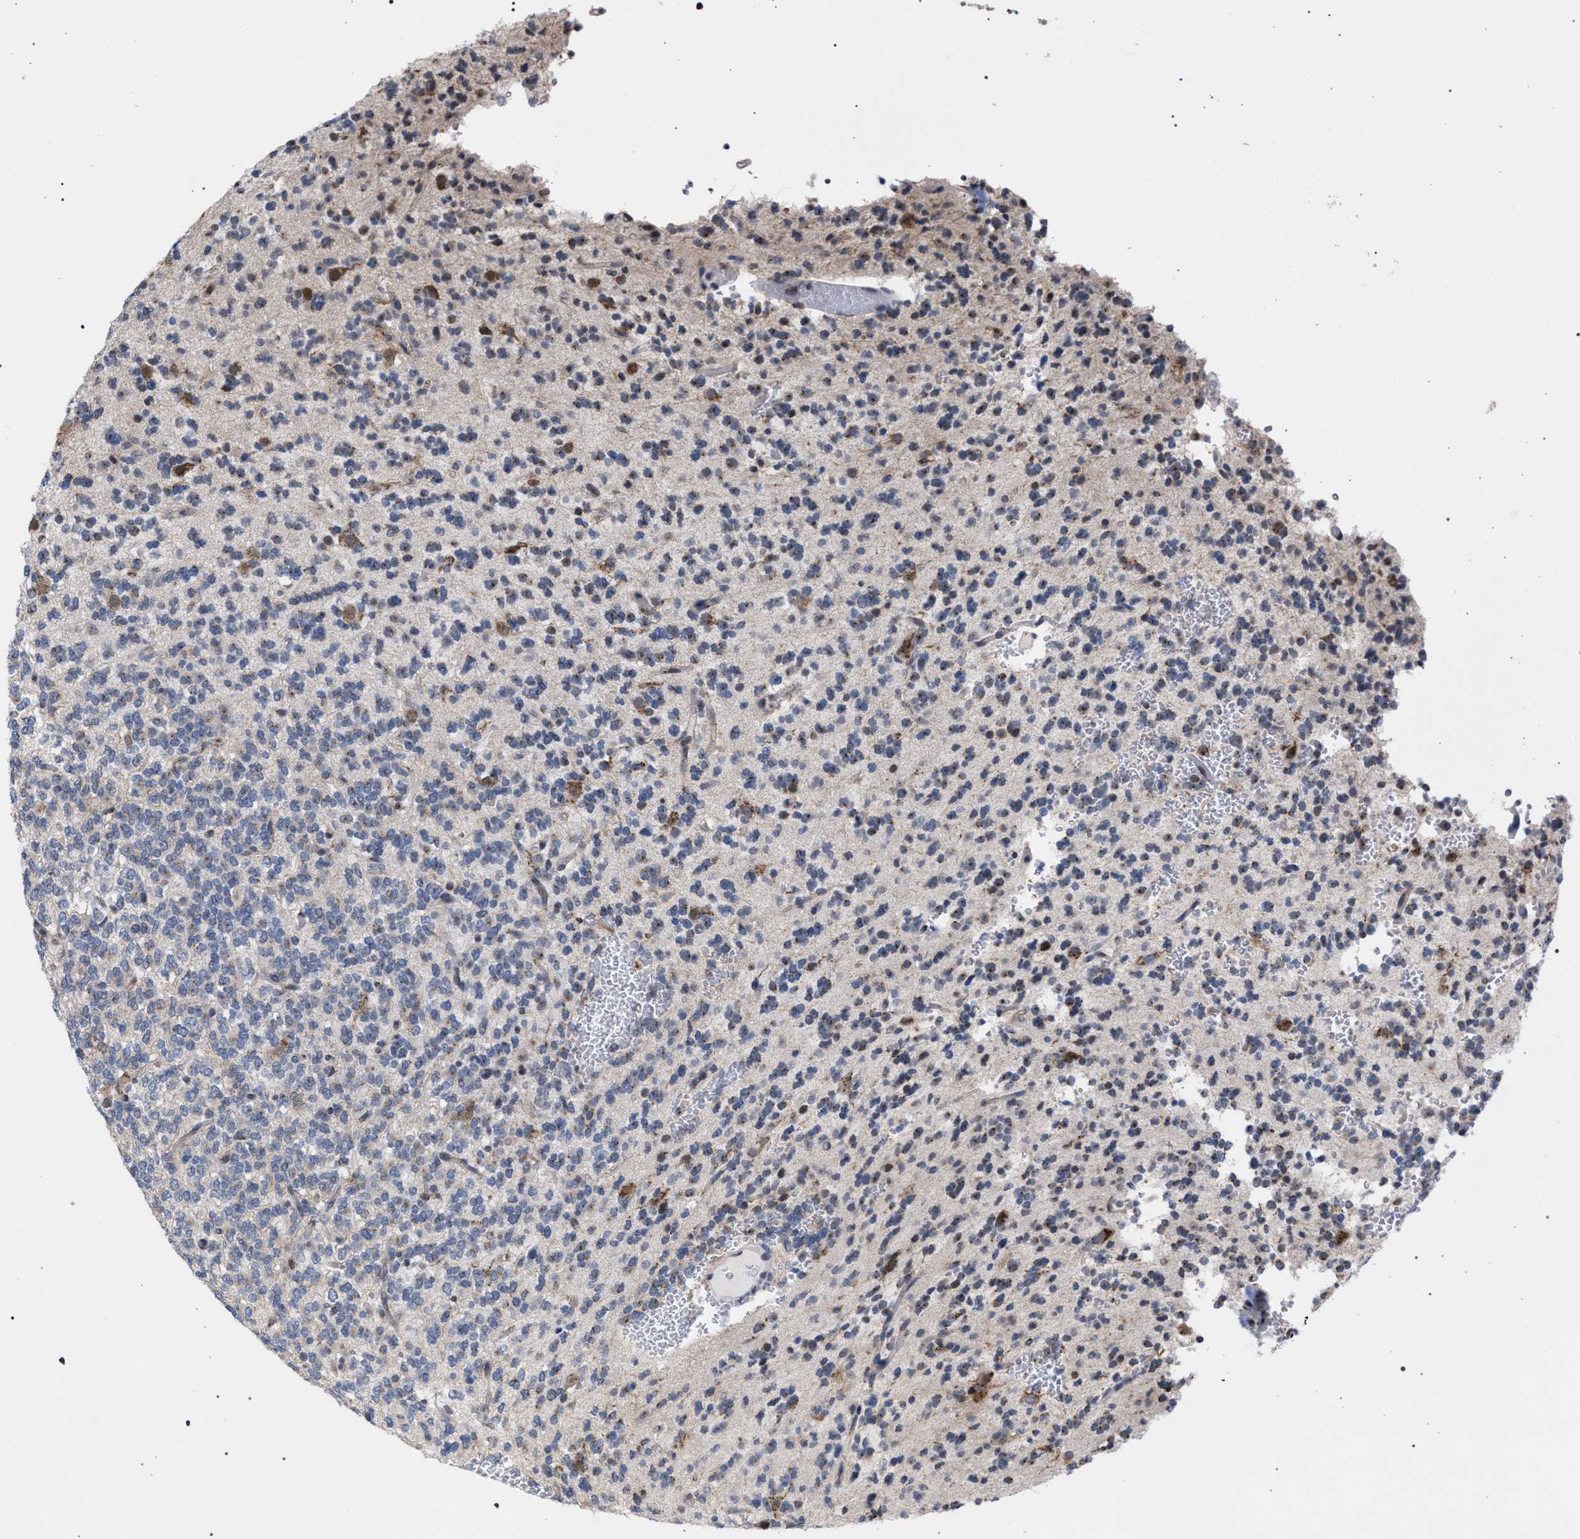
{"staining": {"intensity": "moderate", "quantity": "<25%", "location": "cytoplasmic/membranous"}, "tissue": "glioma", "cell_type": "Tumor cells", "image_type": "cancer", "snomed": [{"axis": "morphology", "description": "Glioma, malignant, Low grade"}, {"axis": "topography", "description": "Brain"}], "caption": "Malignant glioma (low-grade) stained for a protein (brown) exhibits moderate cytoplasmic/membranous positive positivity in approximately <25% of tumor cells.", "gene": "GOLGA2", "patient": {"sex": "male", "age": 38}}